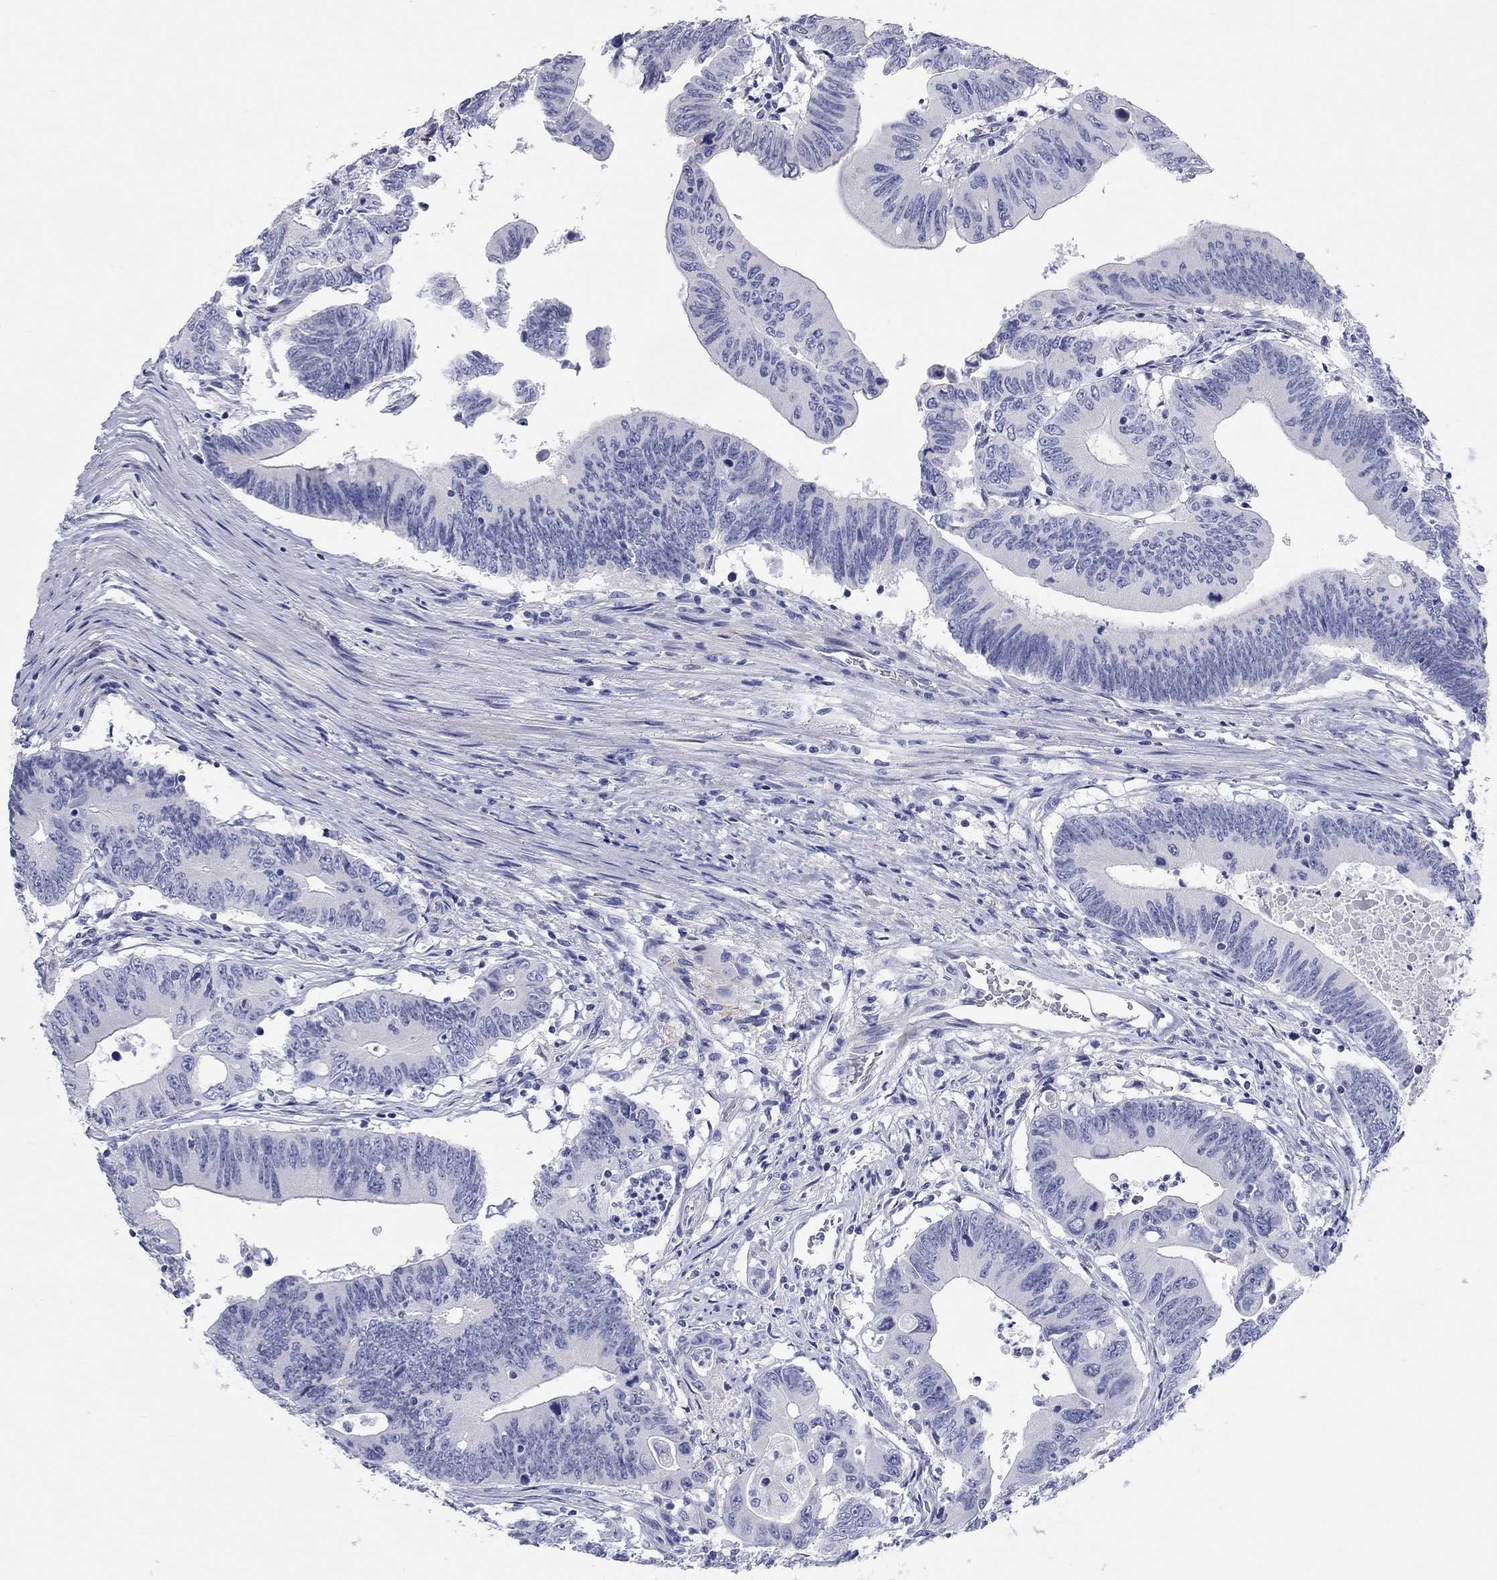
{"staining": {"intensity": "negative", "quantity": "none", "location": "none"}, "tissue": "colorectal cancer", "cell_type": "Tumor cells", "image_type": "cancer", "snomed": [{"axis": "morphology", "description": "Adenocarcinoma, NOS"}, {"axis": "topography", "description": "Colon"}], "caption": "Adenocarcinoma (colorectal) stained for a protein using immunohistochemistry (IHC) exhibits no expression tumor cells.", "gene": "PCDHGC5", "patient": {"sex": "female", "age": 90}}